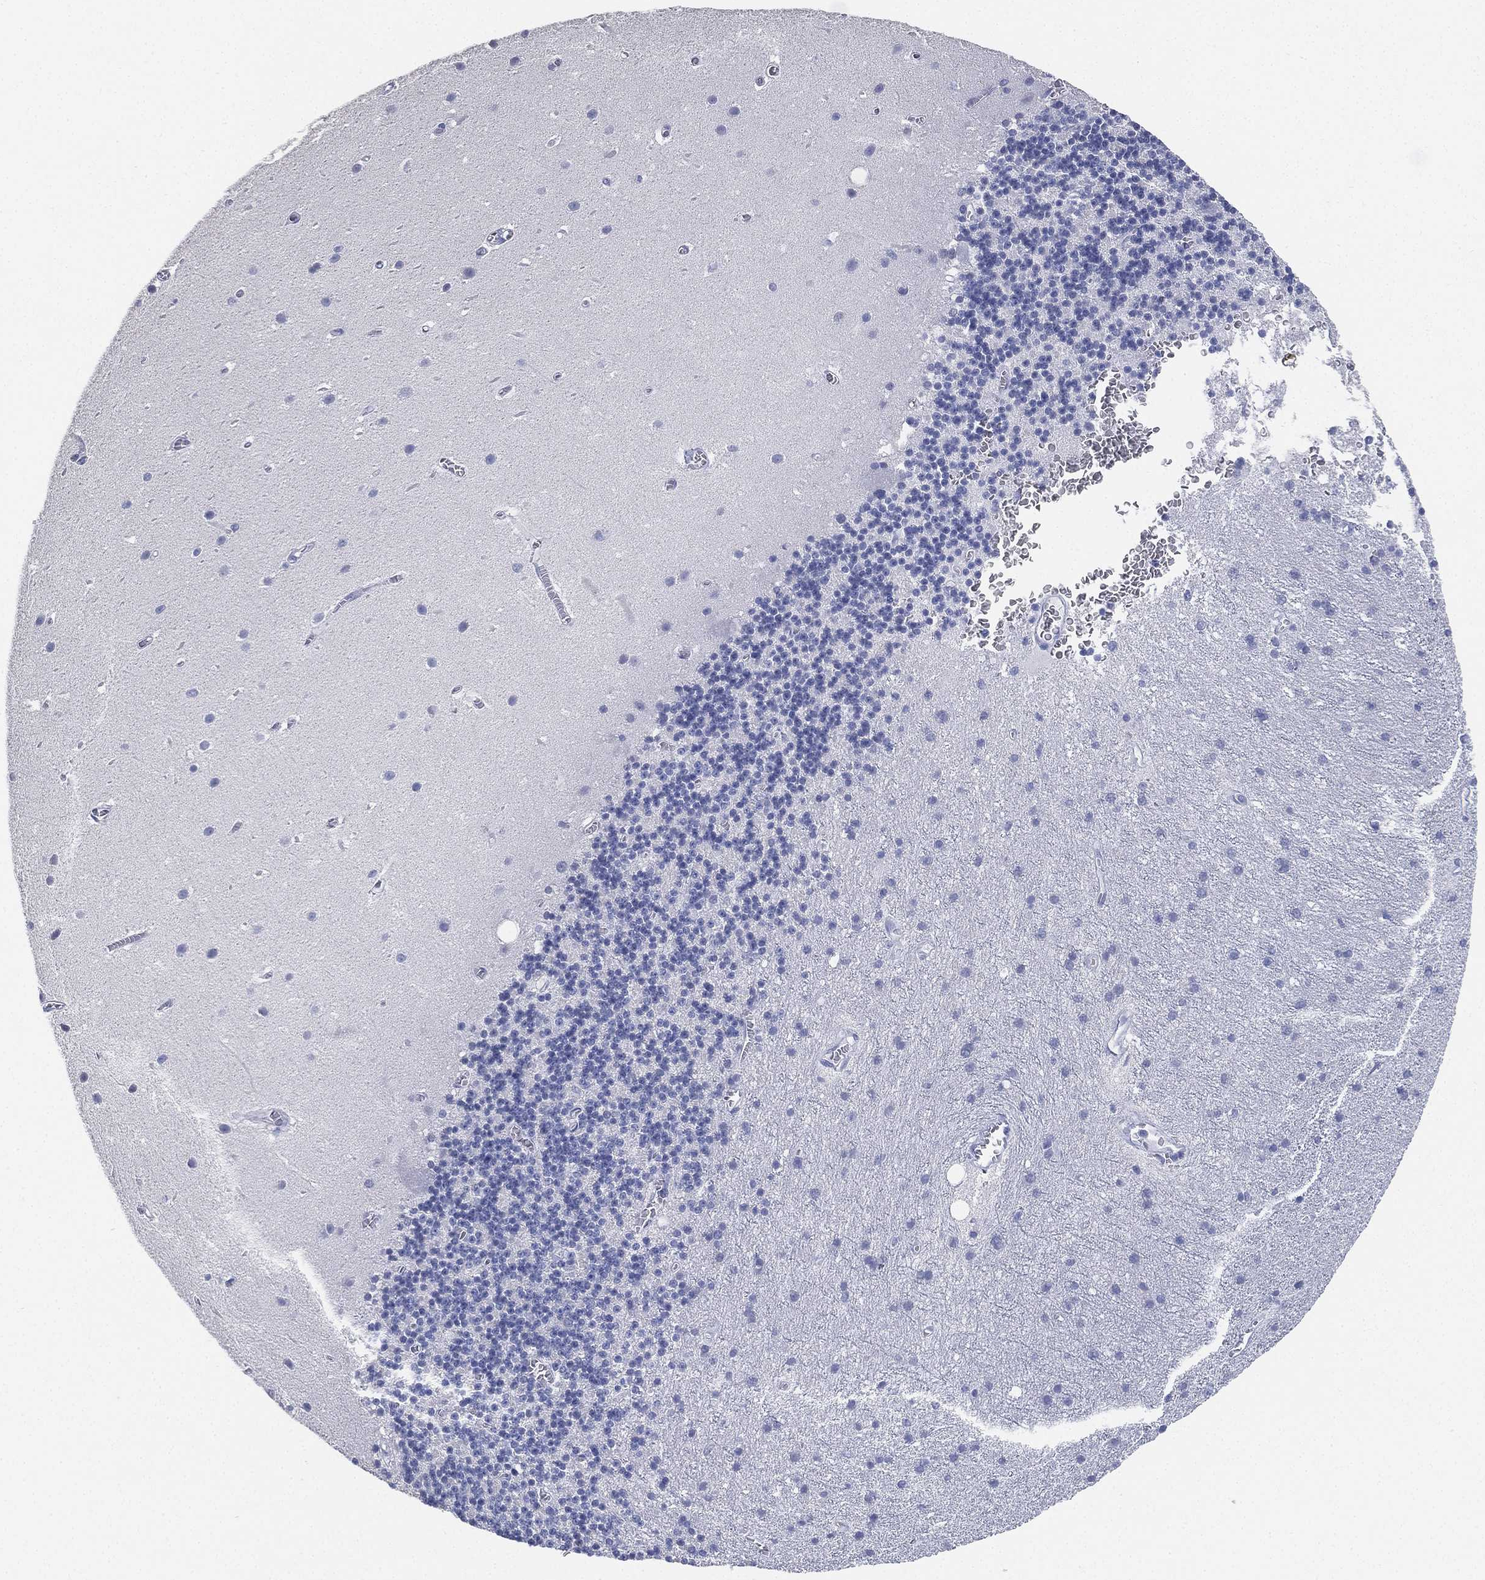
{"staining": {"intensity": "negative", "quantity": "none", "location": "none"}, "tissue": "cerebellum", "cell_type": "Cells in granular layer", "image_type": "normal", "snomed": [{"axis": "morphology", "description": "Normal tissue, NOS"}, {"axis": "topography", "description": "Cerebellum"}], "caption": "This histopathology image is of benign cerebellum stained with IHC to label a protein in brown with the nuclei are counter-stained blue. There is no positivity in cells in granular layer.", "gene": "IYD", "patient": {"sex": "male", "age": 70}}